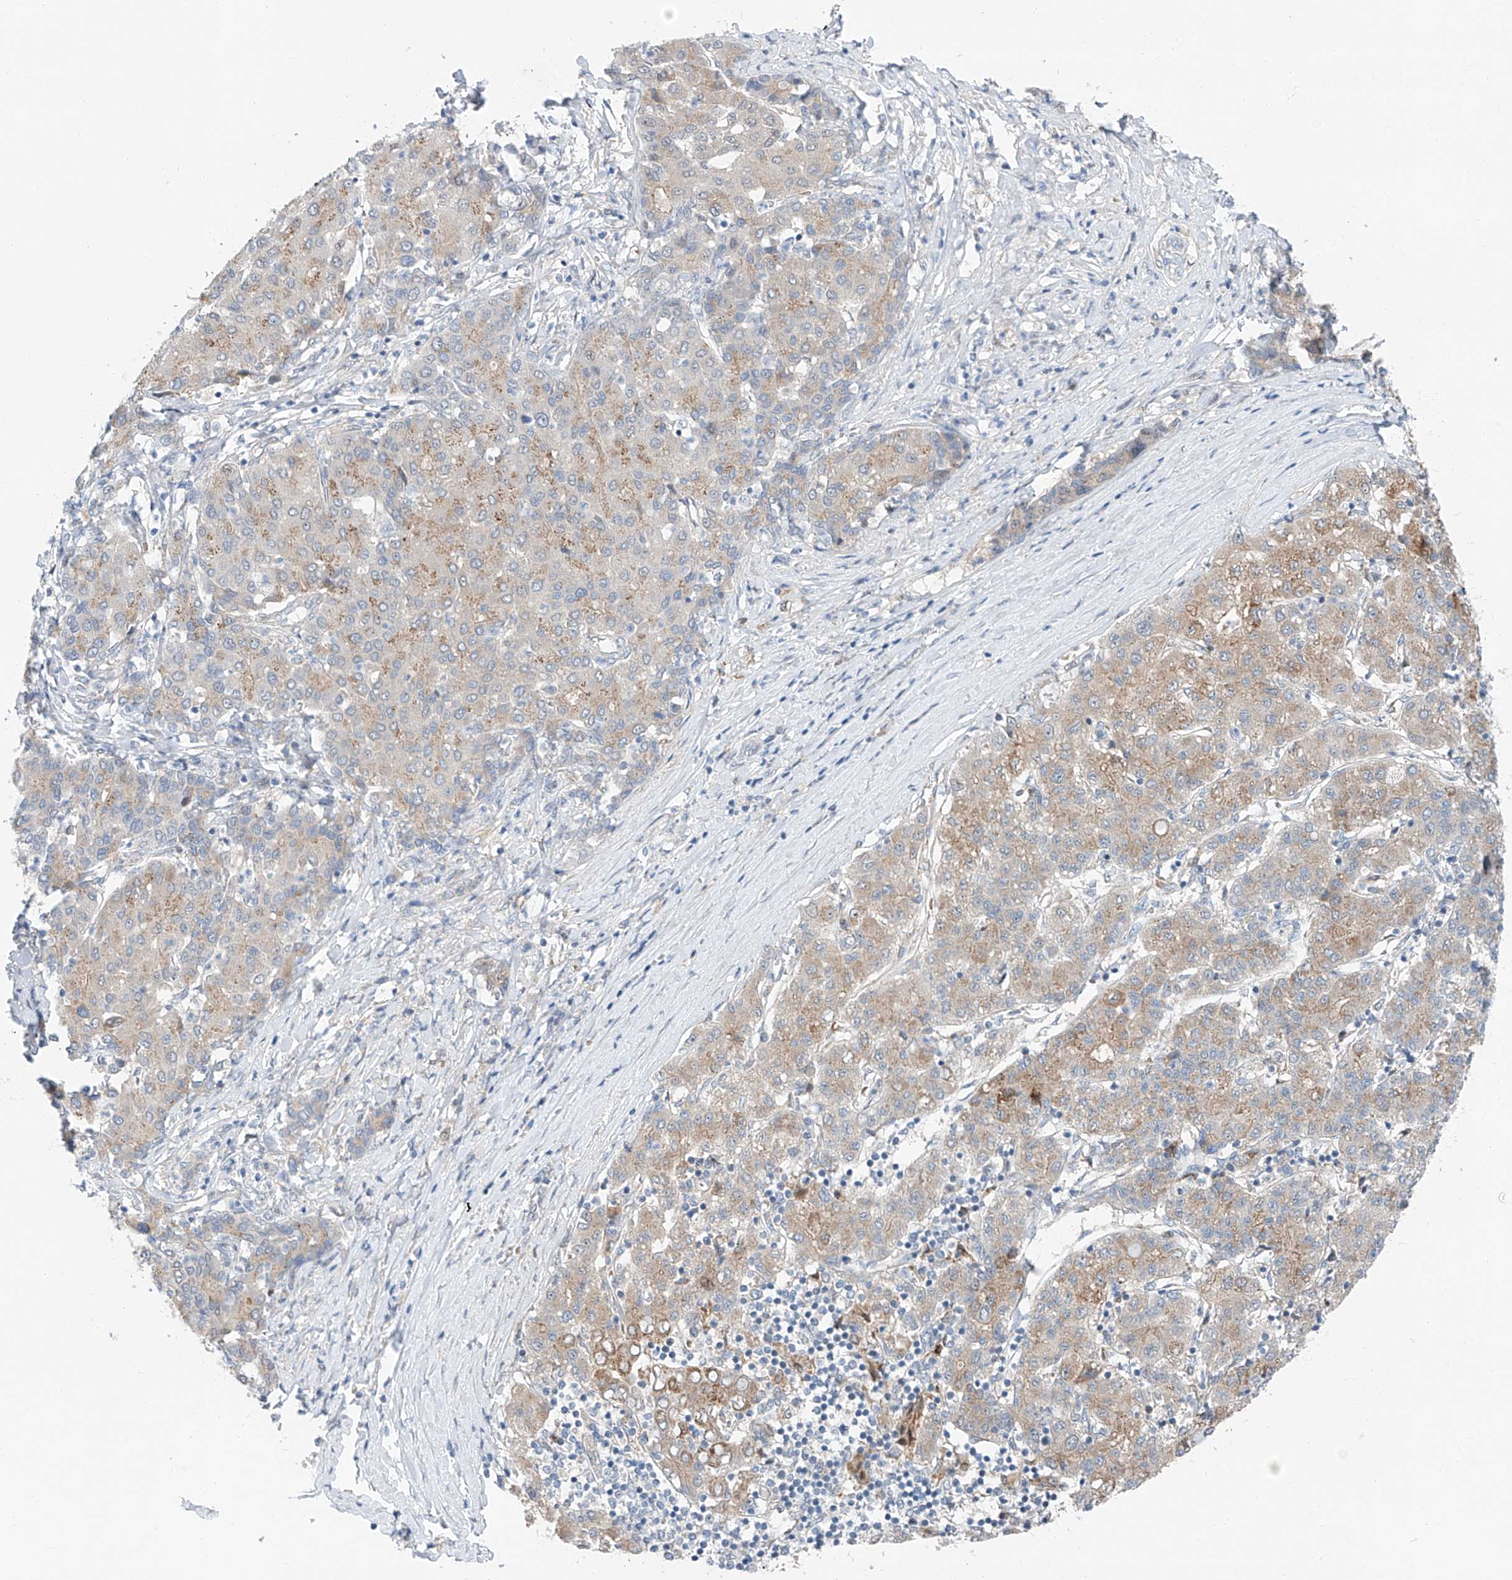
{"staining": {"intensity": "moderate", "quantity": "<25%", "location": "cytoplasmic/membranous"}, "tissue": "liver cancer", "cell_type": "Tumor cells", "image_type": "cancer", "snomed": [{"axis": "morphology", "description": "Carcinoma, Hepatocellular, NOS"}, {"axis": "topography", "description": "Liver"}], "caption": "This histopathology image displays immunohistochemistry staining of liver cancer, with low moderate cytoplasmic/membranous staining in about <25% of tumor cells.", "gene": "CLDND1", "patient": {"sex": "male", "age": 65}}